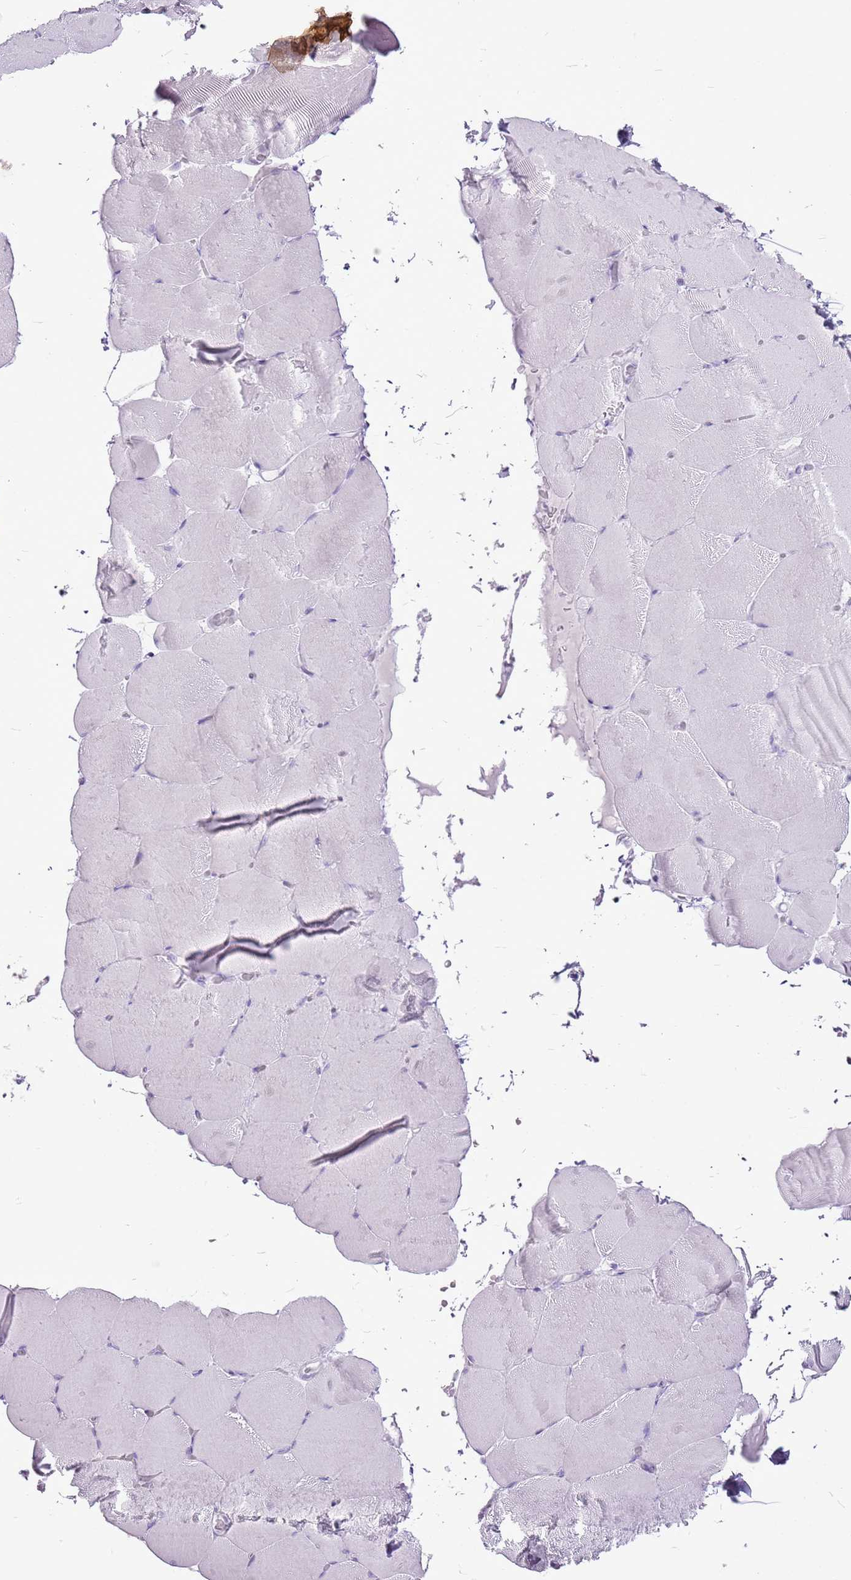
{"staining": {"intensity": "negative", "quantity": "none", "location": "none"}, "tissue": "skeletal muscle", "cell_type": "Myocytes", "image_type": "normal", "snomed": [{"axis": "morphology", "description": "Normal tissue, NOS"}, {"axis": "topography", "description": "Skeletal muscle"}, {"axis": "topography", "description": "Parathyroid gland"}], "caption": "Immunohistochemistry (IHC) of benign skeletal muscle demonstrates no staining in myocytes.", "gene": "CNFN", "patient": {"sex": "female", "age": 37}}